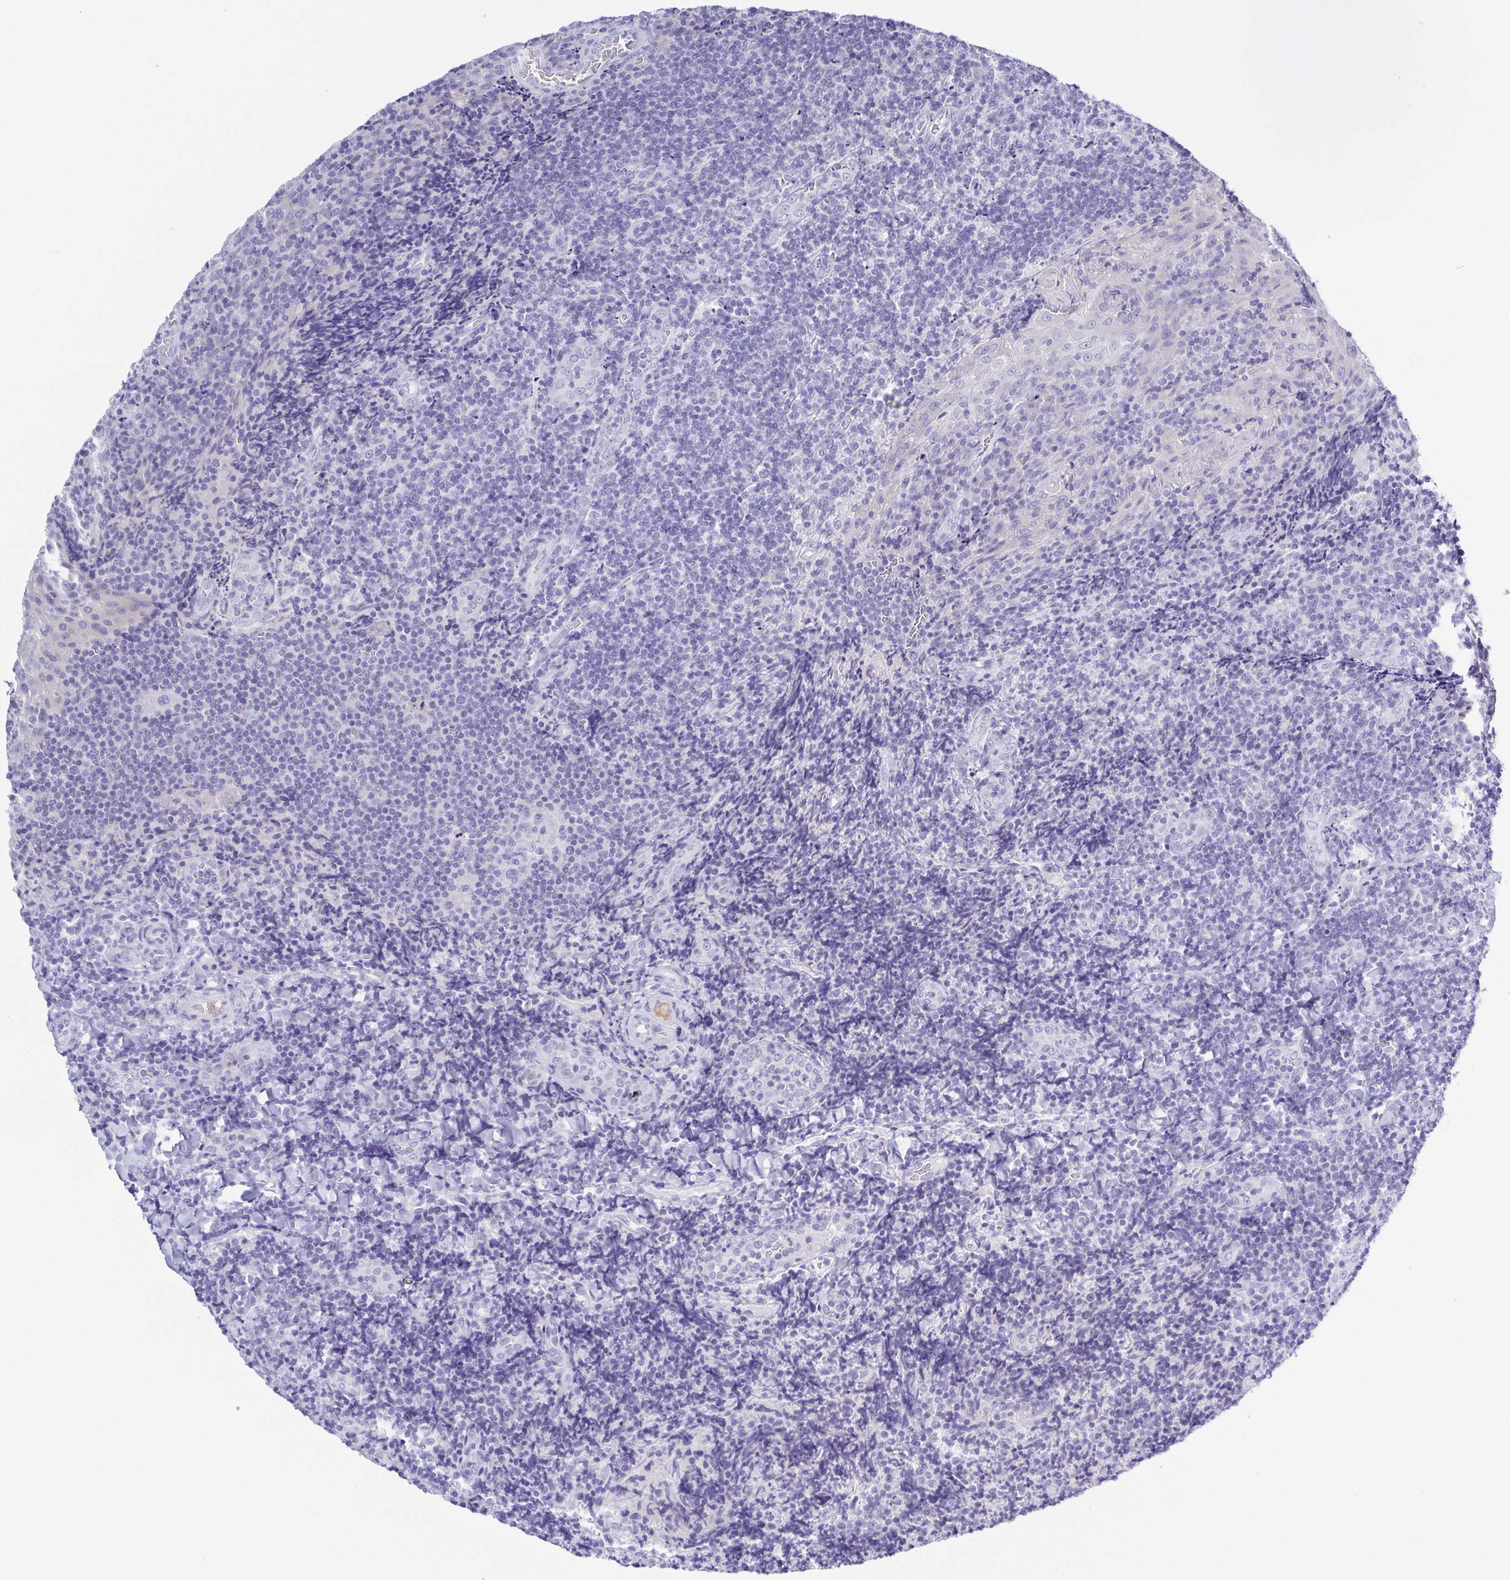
{"staining": {"intensity": "negative", "quantity": "none", "location": "none"}, "tissue": "tonsil", "cell_type": "Germinal center cells", "image_type": "normal", "snomed": [{"axis": "morphology", "description": "Normal tissue, NOS"}, {"axis": "topography", "description": "Tonsil"}], "caption": "IHC image of normal human tonsil stained for a protein (brown), which exhibits no staining in germinal center cells. (IHC, brightfield microscopy, high magnification).", "gene": "A1BG", "patient": {"sex": "male", "age": 17}}